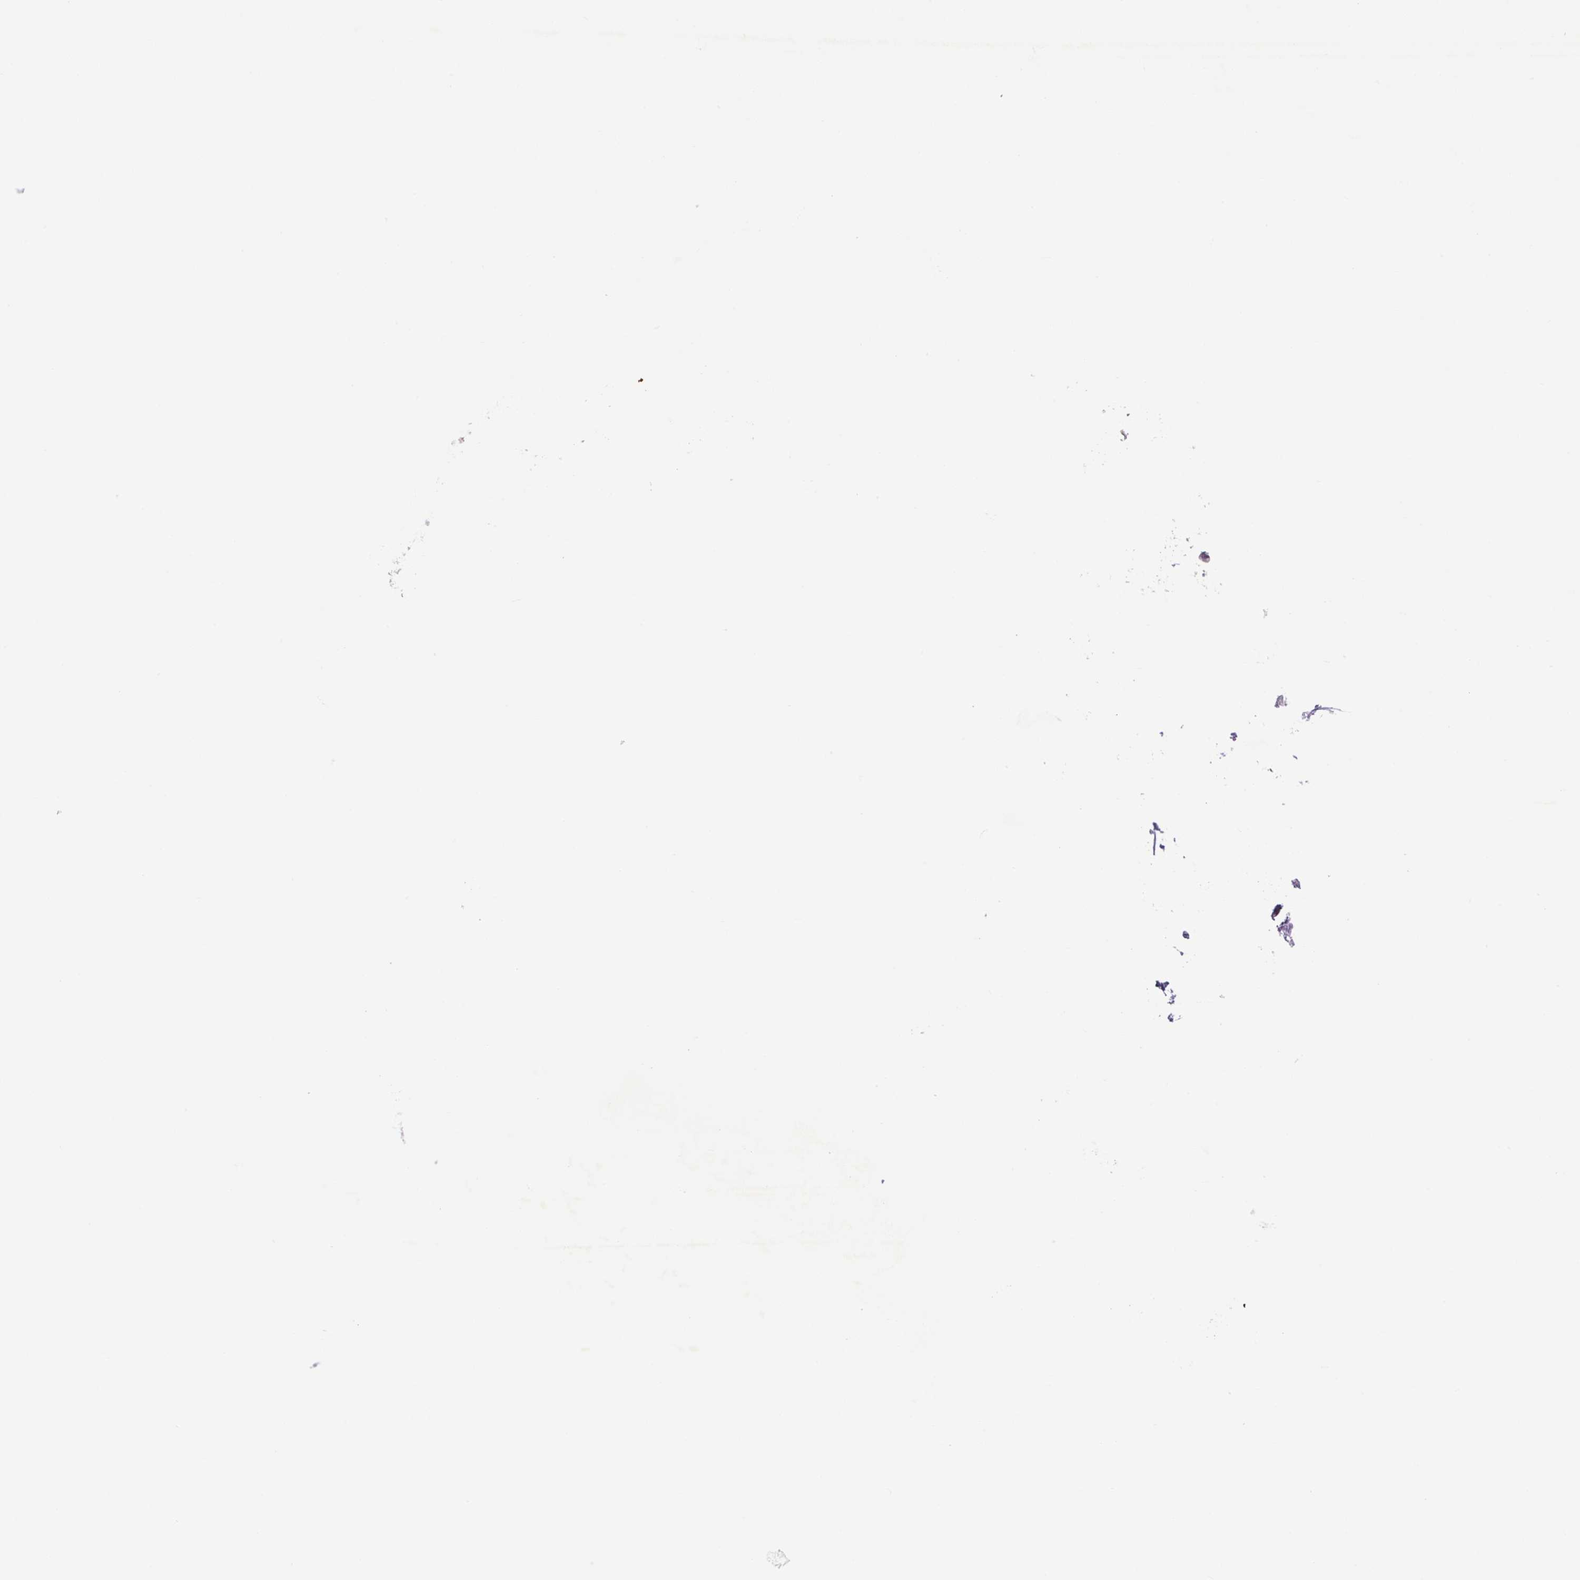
{"staining": {"intensity": "negative", "quantity": "none", "location": "none"}, "tissue": "head and neck cancer", "cell_type": "Tumor cells", "image_type": "cancer", "snomed": [{"axis": "morphology", "description": "Normal tissue, NOS"}, {"axis": "morphology", "description": "Squamous cell carcinoma, NOS"}, {"axis": "topography", "description": "Oral tissue"}, {"axis": "topography", "description": "Head-Neck"}], "caption": "This is an IHC photomicrograph of squamous cell carcinoma (head and neck). There is no staining in tumor cells.", "gene": "SPRYD4", "patient": {"sex": "female", "age": 70}}